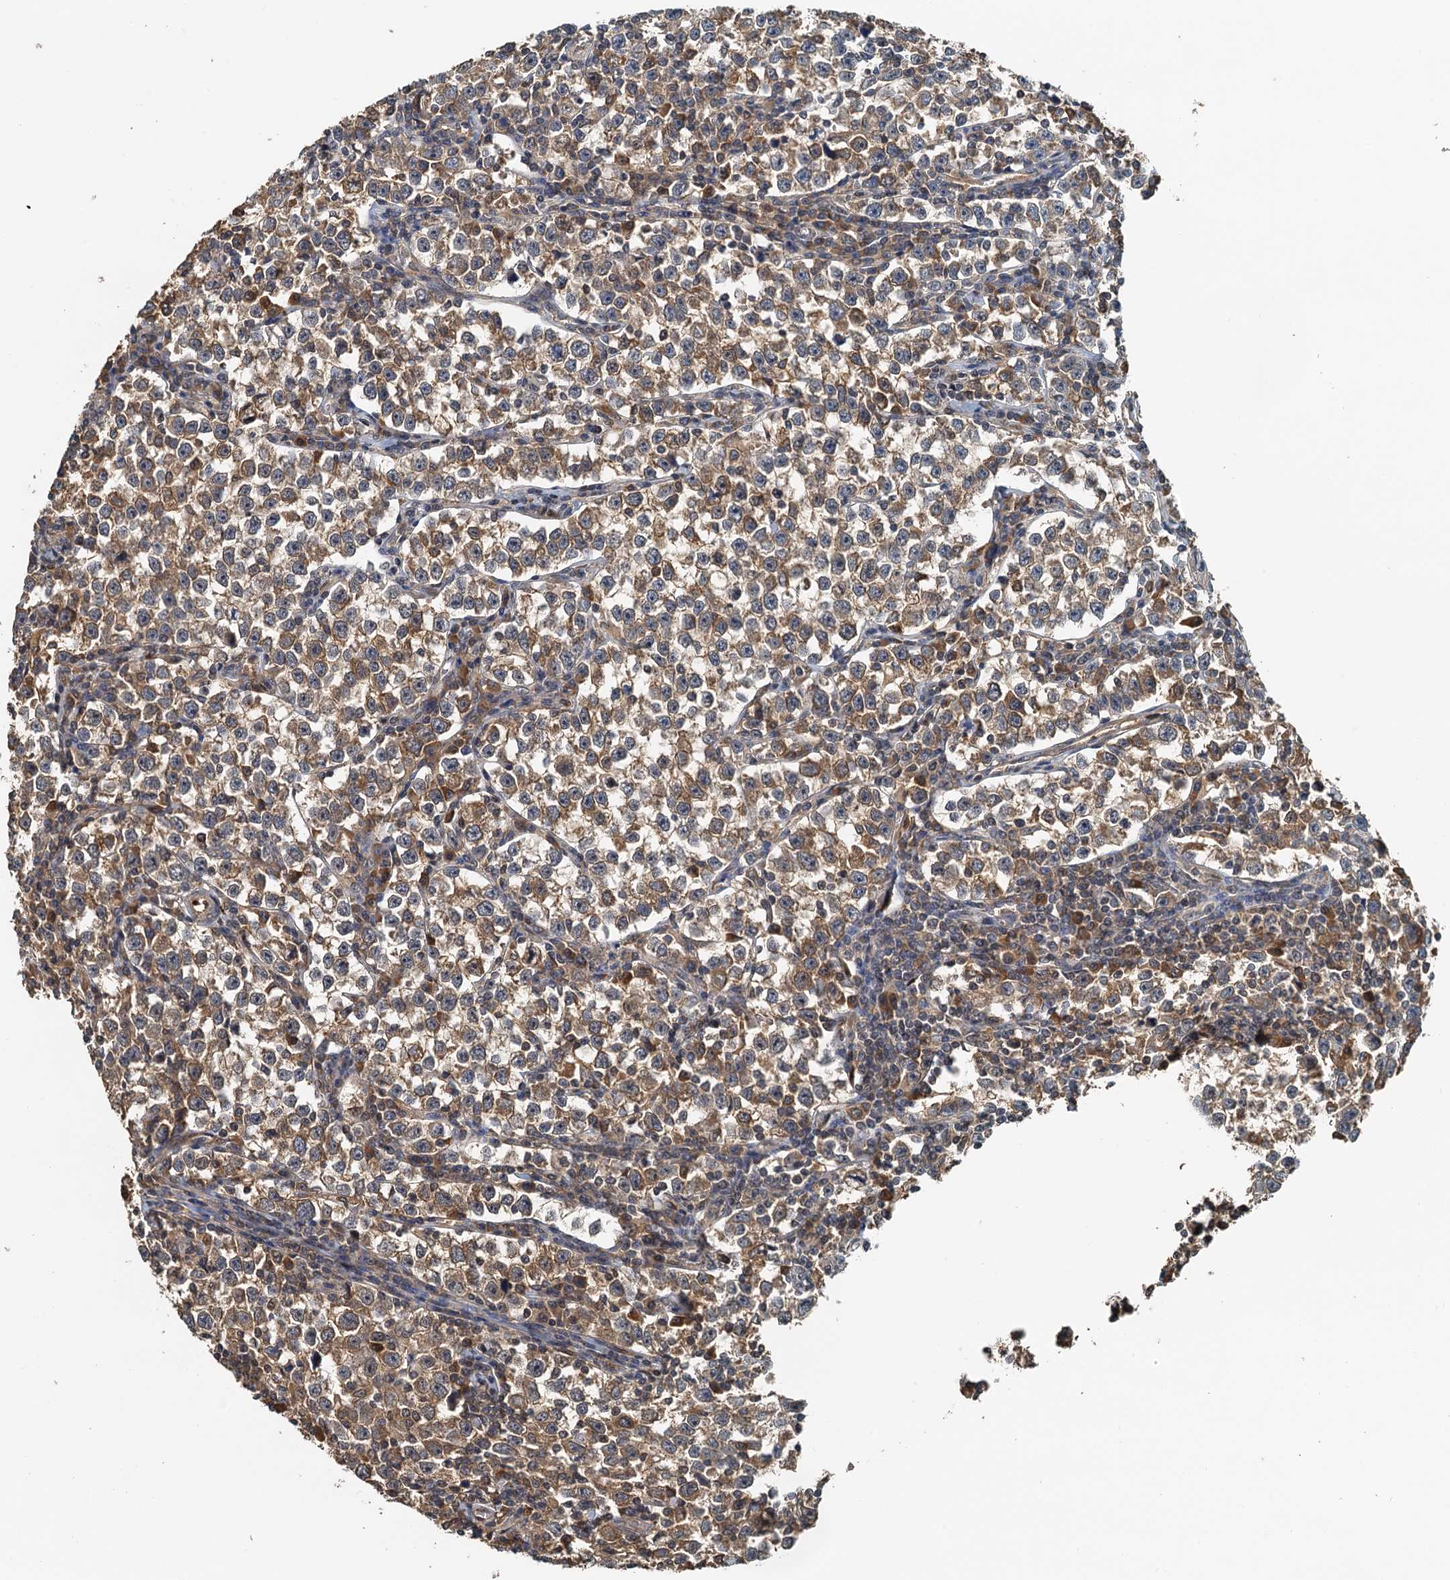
{"staining": {"intensity": "moderate", "quantity": ">75%", "location": "cytoplasmic/membranous"}, "tissue": "testis cancer", "cell_type": "Tumor cells", "image_type": "cancer", "snomed": [{"axis": "morphology", "description": "Normal tissue, NOS"}, {"axis": "morphology", "description": "Seminoma, NOS"}, {"axis": "topography", "description": "Testis"}], "caption": "Moderate cytoplasmic/membranous expression for a protein is seen in about >75% of tumor cells of testis seminoma using immunohistochemistry (IHC).", "gene": "UBL7", "patient": {"sex": "male", "age": 43}}